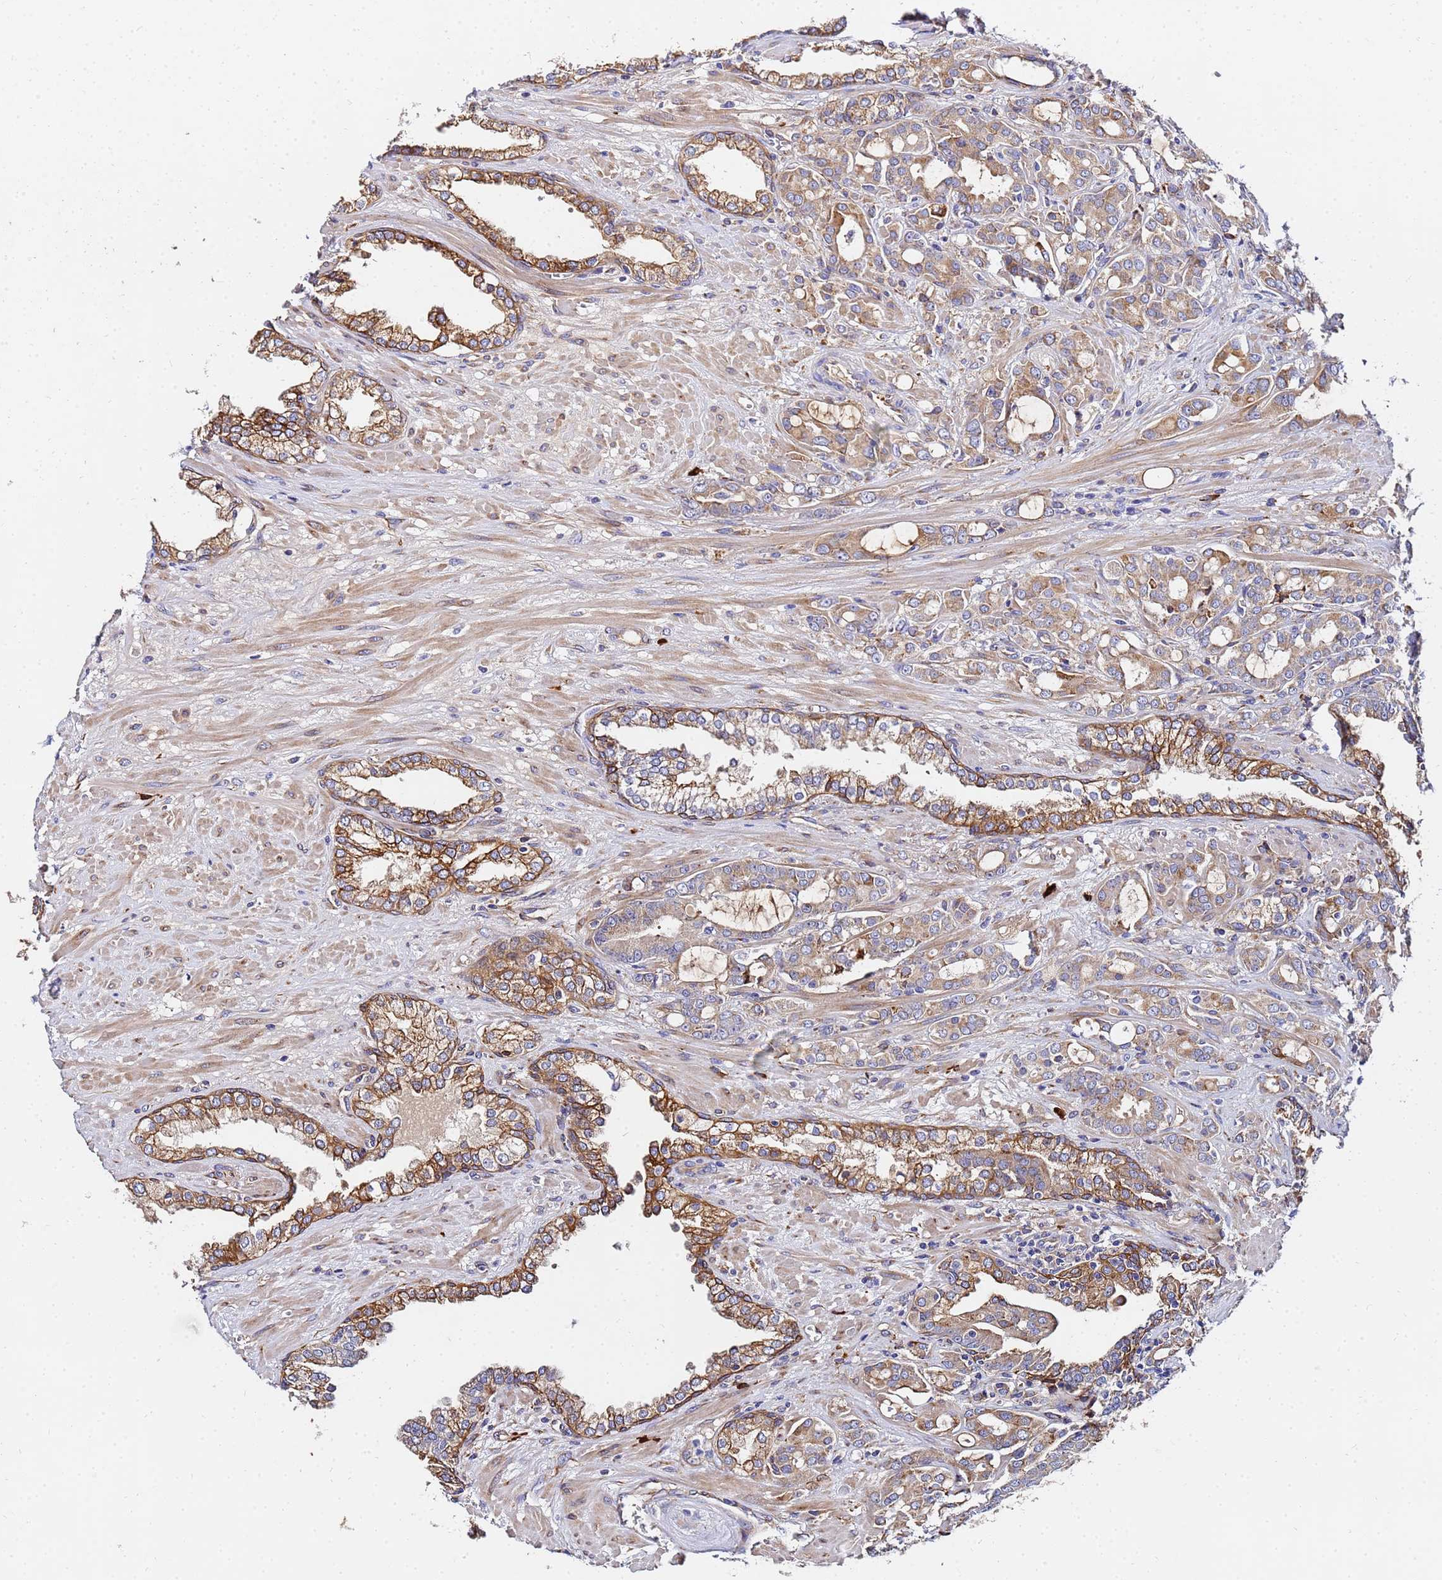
{"staining": {"intensity": "weak", "quantity": "25%-75%", "location": "cytoplasmic/membranous"}, "tissue": "prostate cancer", "cell_type": "Tumor cells", "image_type": "cancer", "snomed": [{"axis": "morphology", "description": "Adenocarcinoma, High grade"}, {"axis": "topography", "description": "Prostate"}], "caption": "Immunohistochemical staining of prostate cancer (high-grade adenocarcinoma) displays low levels of weak cytoplasmic/membranous staining in about 25%-75% of tumor cells.", "gene": "POM121", "patient": {"sex": "male", "age": 72}}